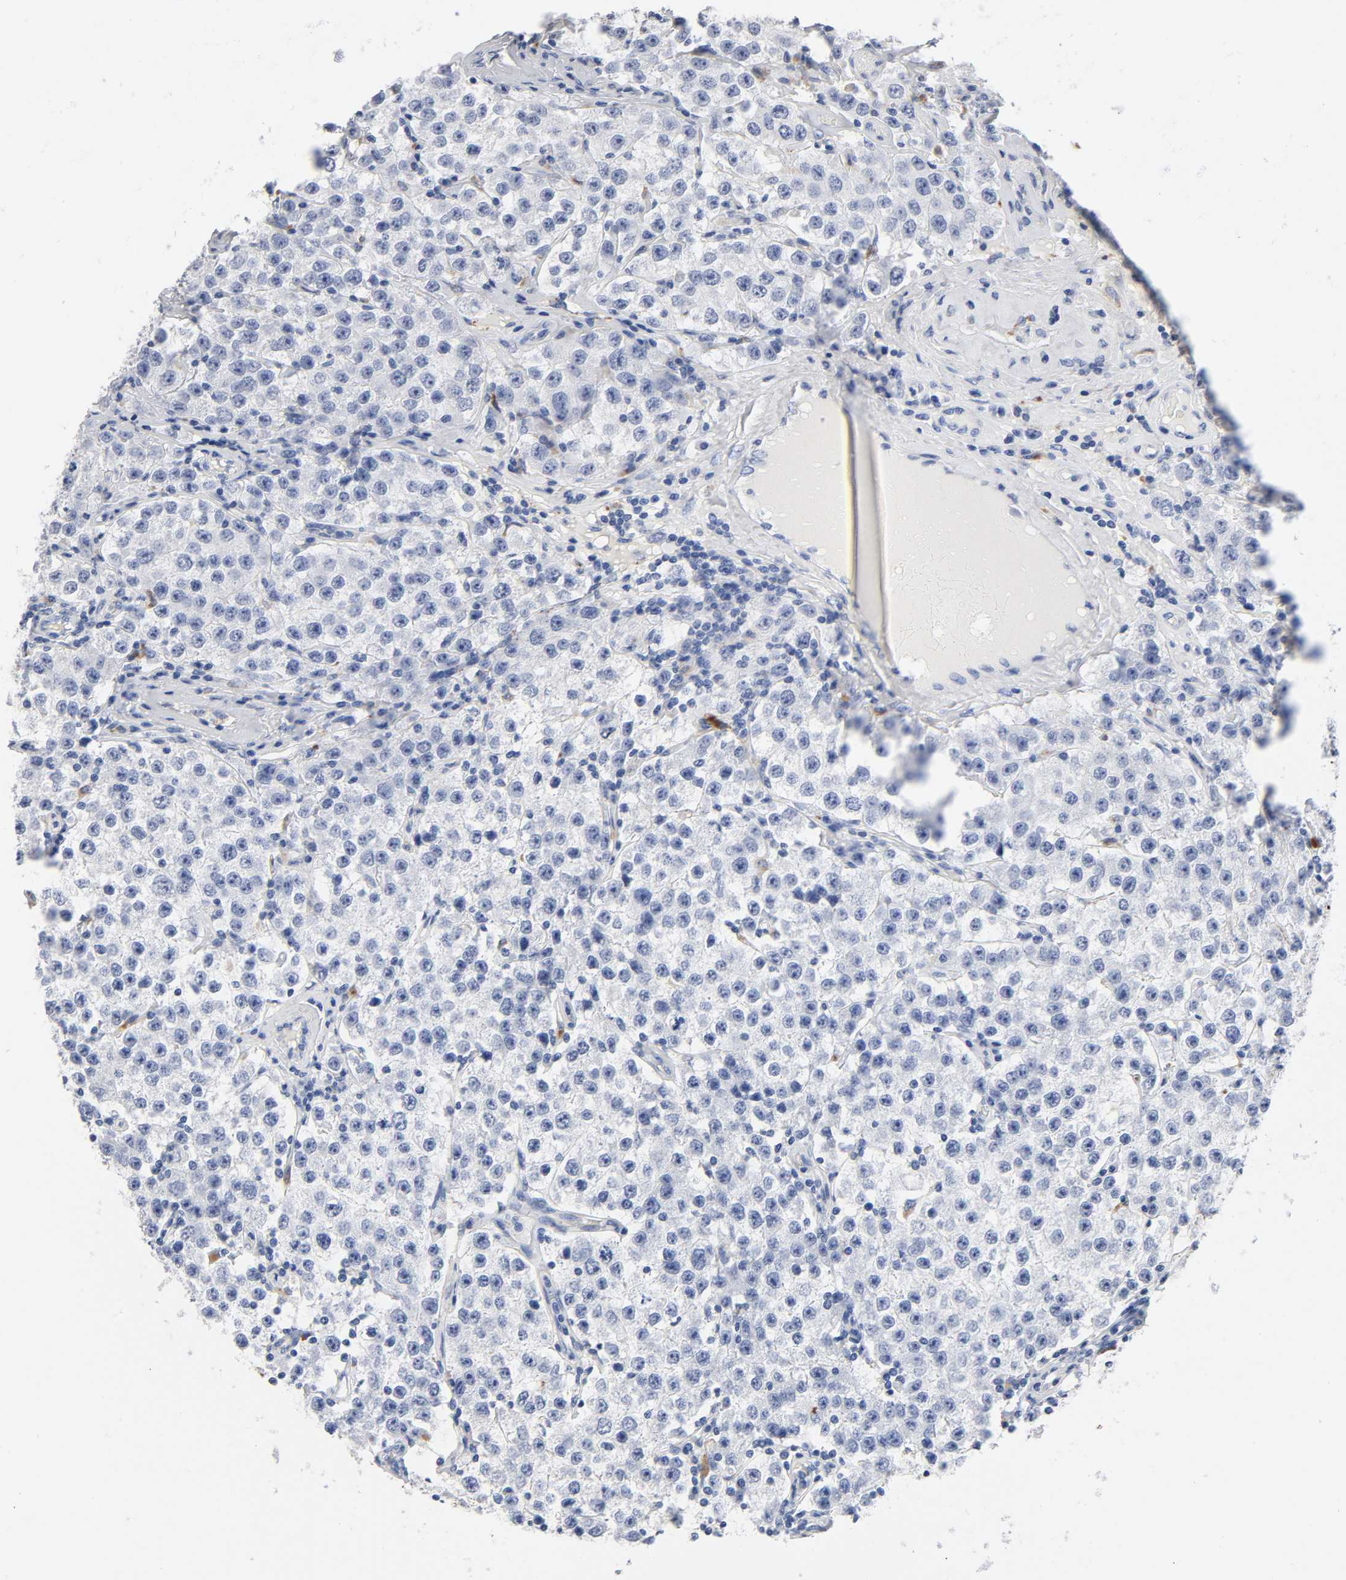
{"staining": {"intensity": "negative", "quantity": "none", "location": "none"}, "tissue": "testis cancer", "cell_type": "Tumor cells", "image_type": "cancer", "snomed": [{"axis": "morphology", "description": "Seminoma, NOS"}, {"axis": "topography", "description": "Testis"}], "caption": "Testis cancer was stained to show a protein in brown. There is no significant expression in tumor cells.", "gene": "PLP1", "patient": {"sex": "male", "age": 52}}